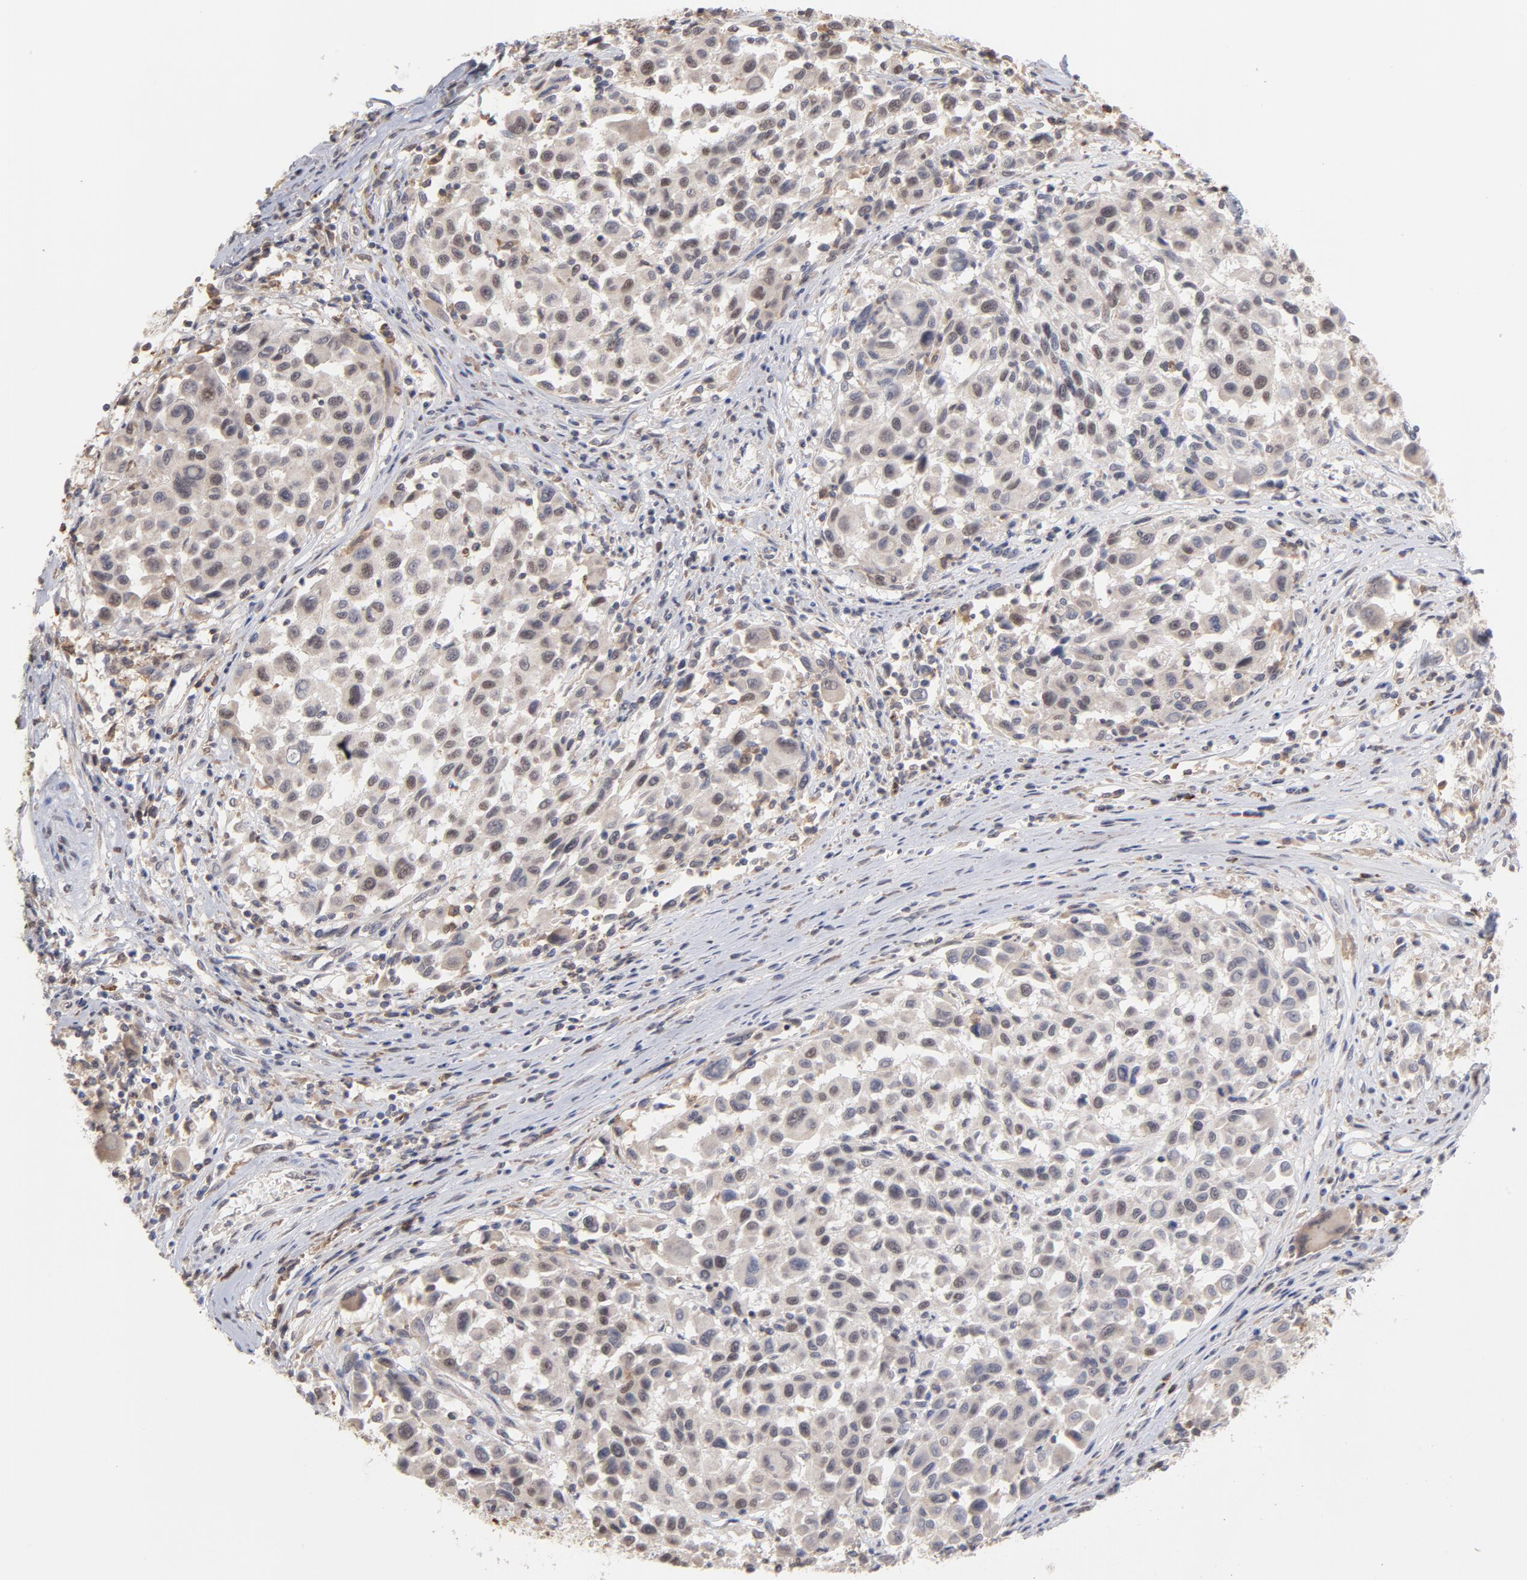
{"staining": {"intensity": "moderate", "quantity": ">75%", "location": "nuclear"}, "tissue": "melanoma", "cell_type": "Tumor cells", "image_type": "cancer", "snomed": [{"axis": "morphology", "description": "Malignant melanoma, Metastatic site"}, {"axis": "topography", "description": "Lymph node"}], "caption": "A histopathology image of malignant melanoma (metastatic site) stained for a protein displays moderate nuclear brown staining in tumor cells.", "gene": "OAS1", "patient": {"sex": "male", "age": 61}}